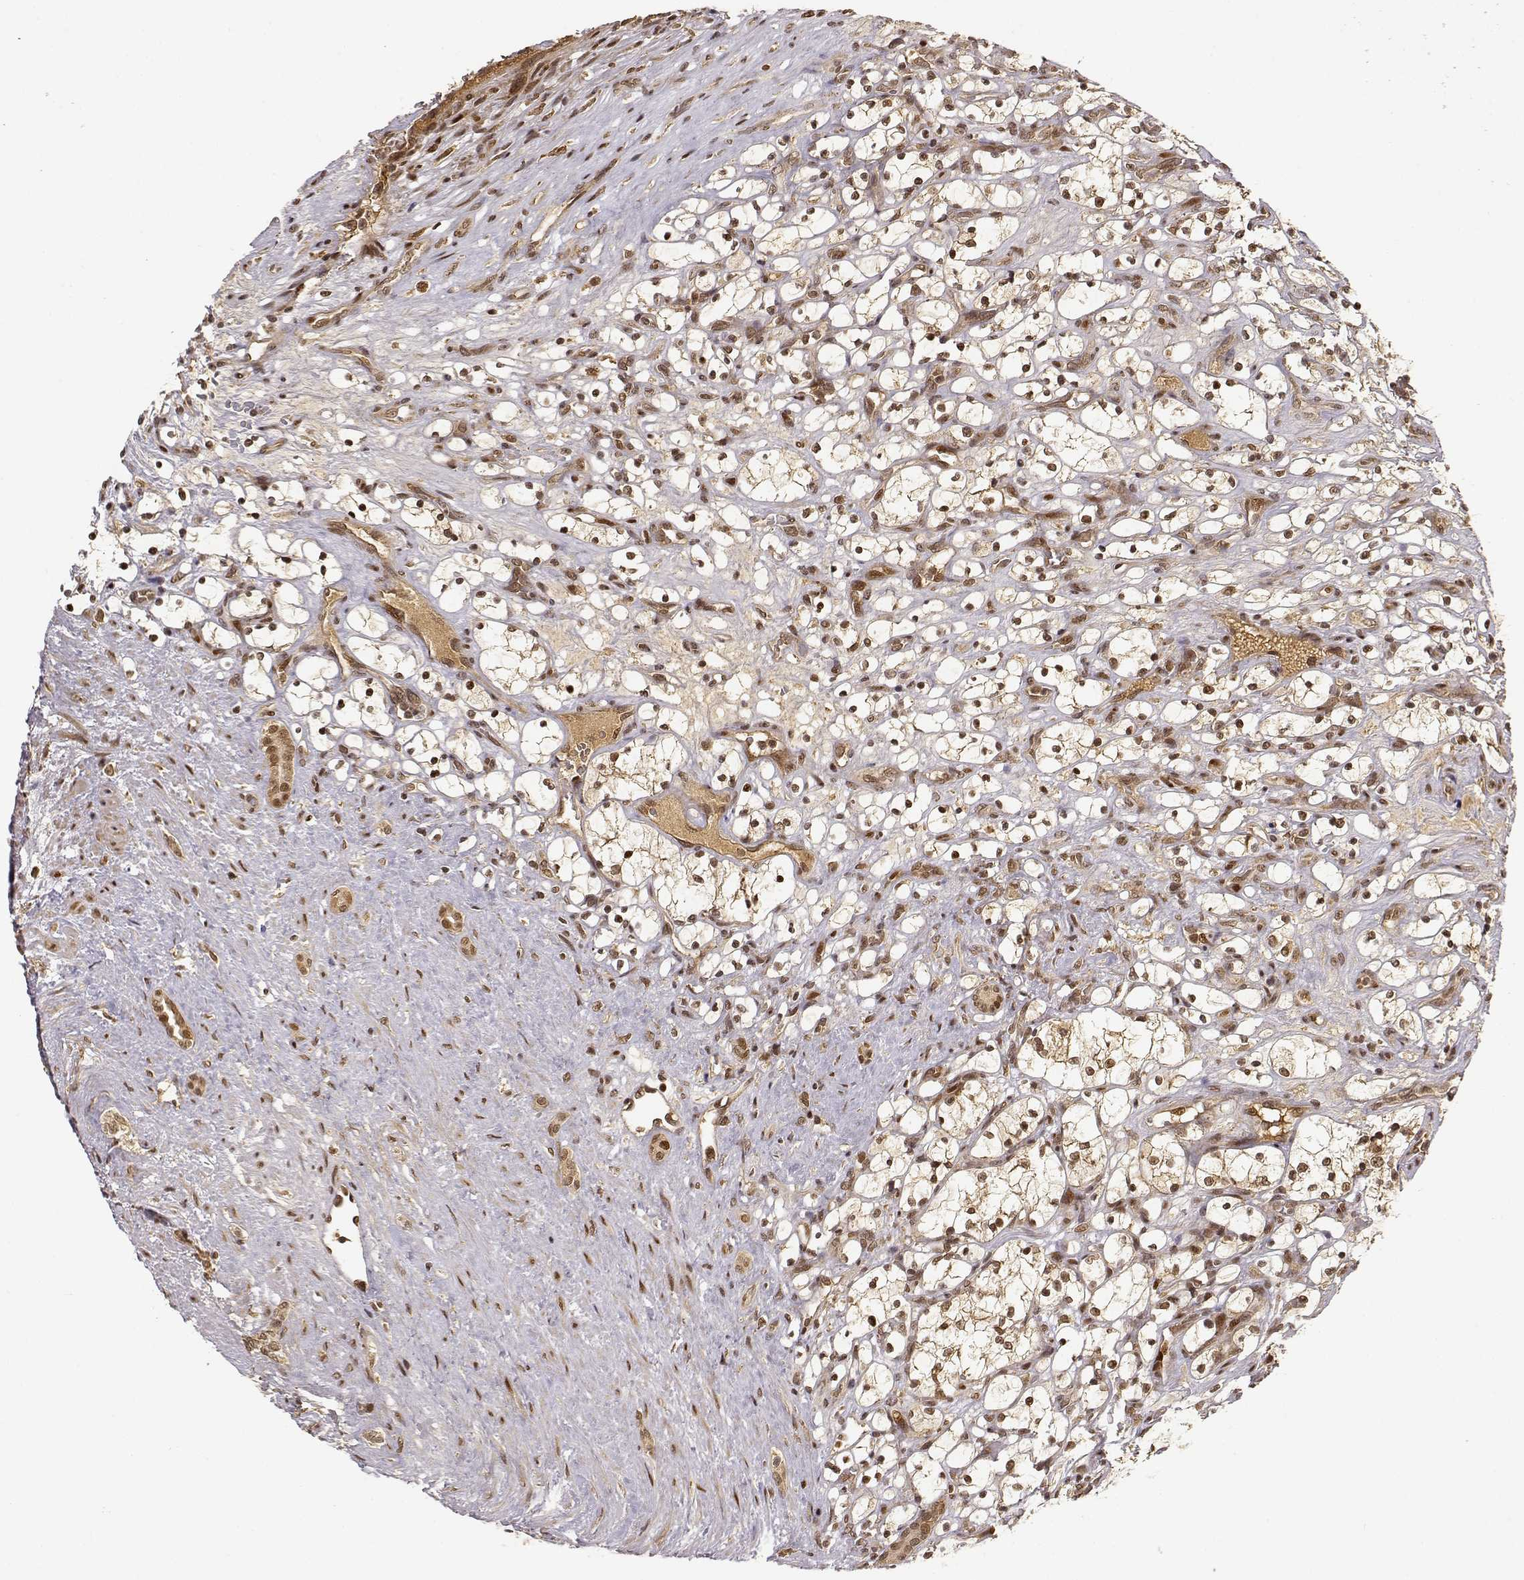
{"staining": {"intensity": "moderate", "quantity": ">75%", "location": "cytoplasmic/membranous,nuclear"}, "tissue": "renal cancer", "cell_type": "Tumor cells", "image_type": "cancer", "snomed": [{"axis": "morphology", "description": "Adenocarcinoma, NOS"}, {"axis": "topography", "description": "Kidney"}], "caption": "Renal adenocarcinoma tissue shows moderate cytoplasmic/membranous and nuclear positivity in about >75% of tumor cells", "gene": "MAEA", "patient": {"sex": "female", "age": 69}}